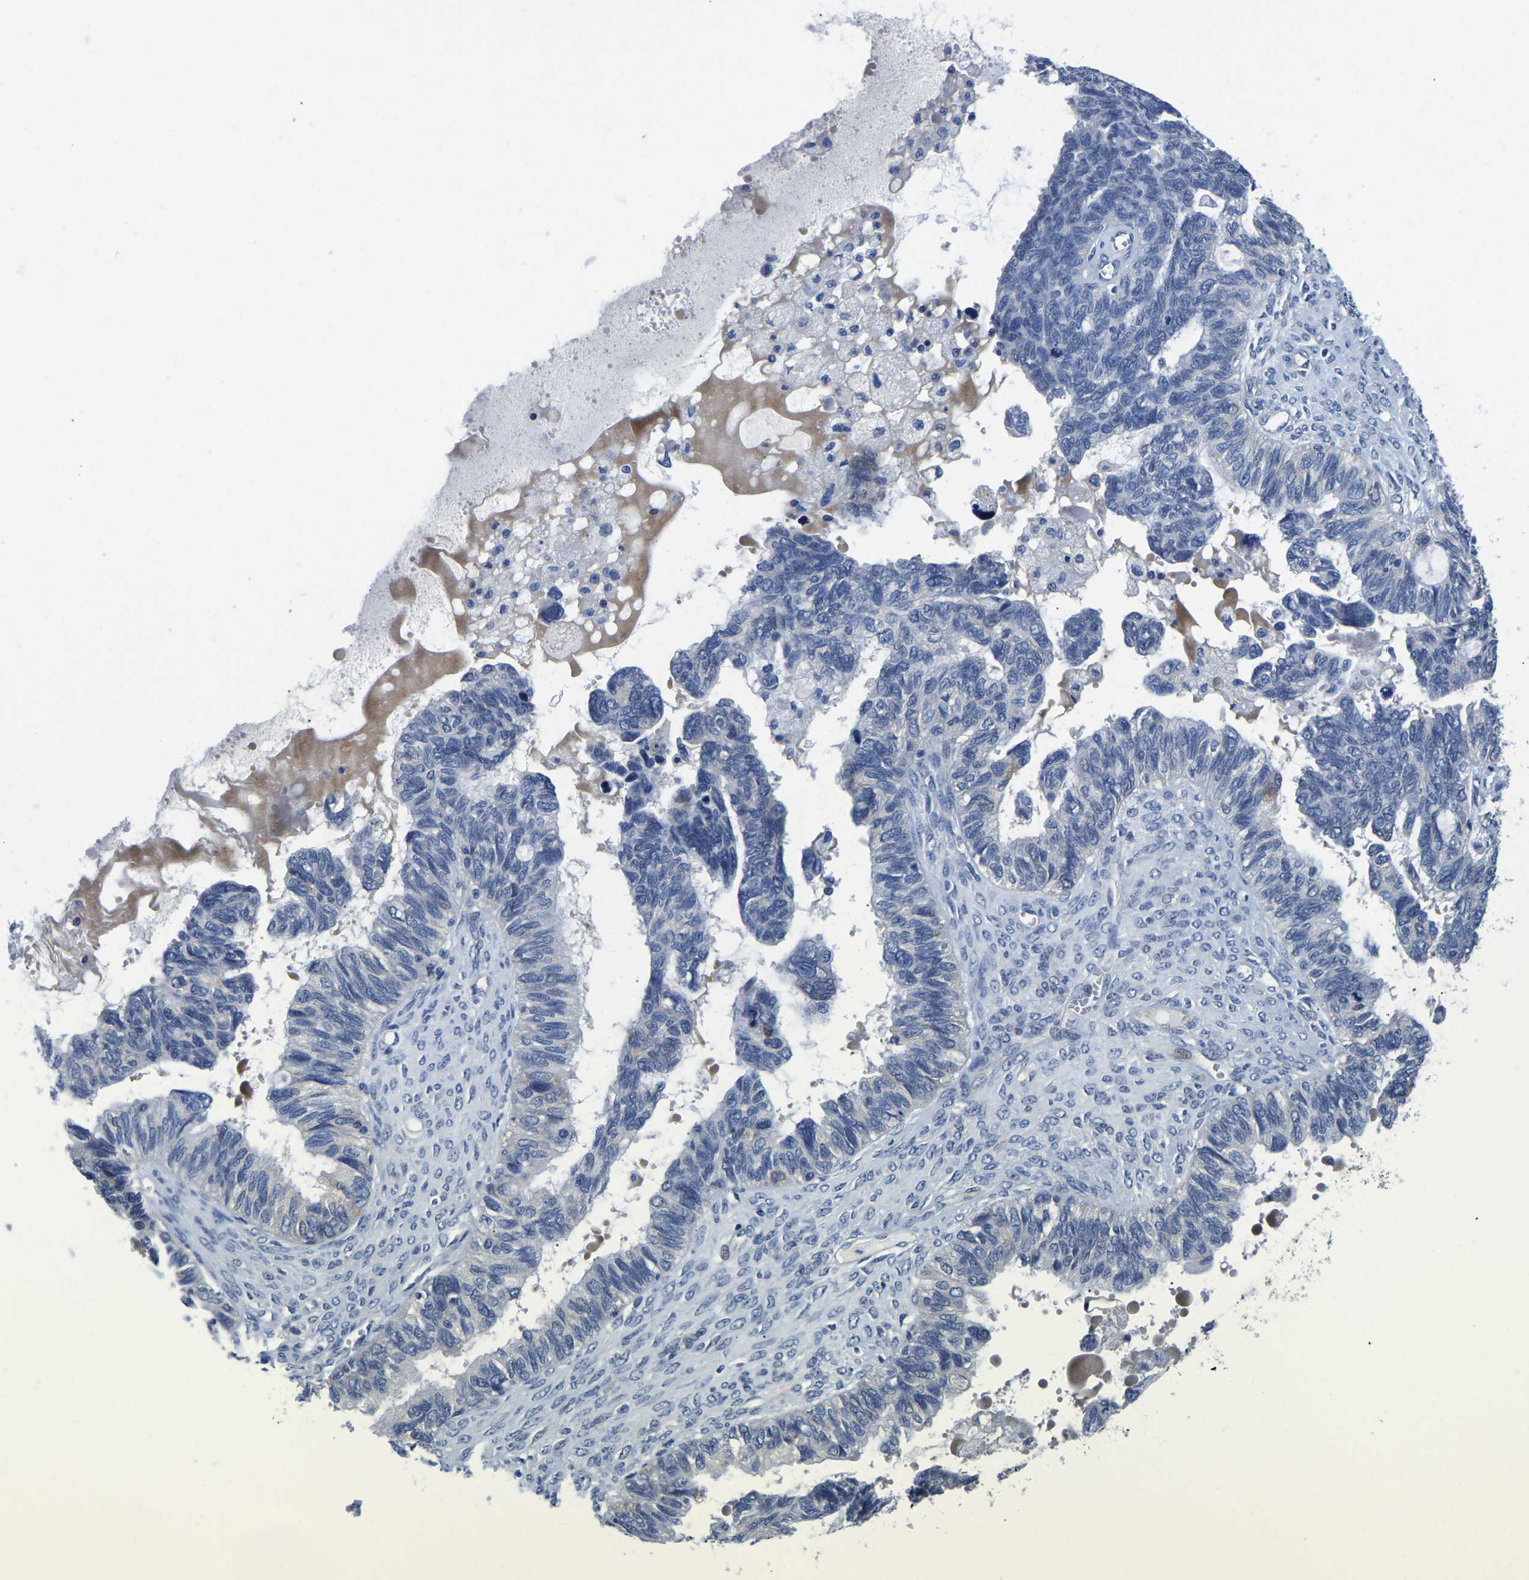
{"staining": {"intensity": "negative", "quantity": "none", "location": "none"}, "tissue": "ovarian cancer", "cell_type": "Tumor cells", "image_type": "cancer", "snomed": [{"axis": "morphology", "description": "Cystadenocarcinoma, serous, NOS"}, {"axis": "topography", "description": "Ovary"}], "caption": "Tumor cells show no significant protein positivity in ovarian serous cystadenocarcinoma.", "gene": "ITGA2", "patient": {"sex": "female", "age": 79}}